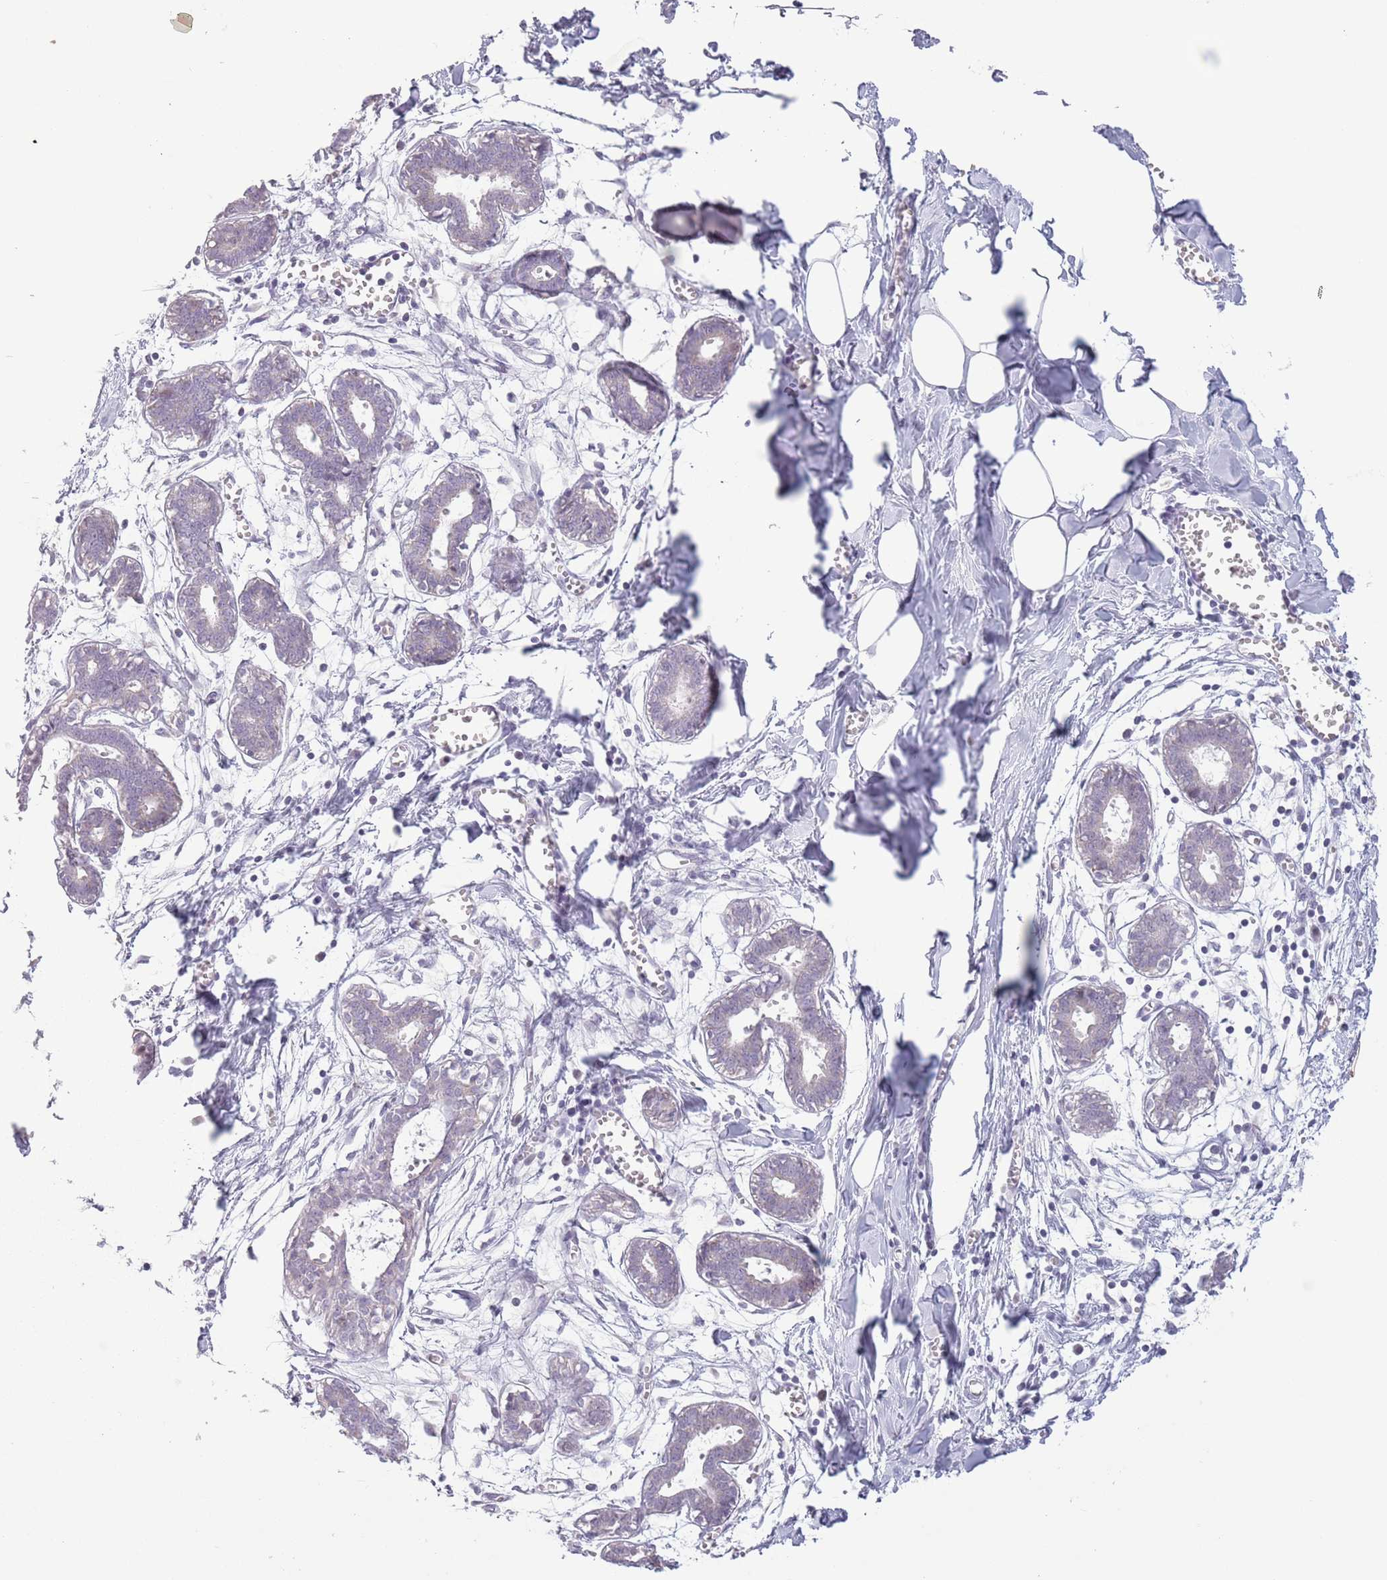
{"staining": {"intensity": "negative", "quantity": "none", "location": "none"}, "tissue": "breast", "cell_type": "Adipocytes", "image_type": "normal", "snomed": [{"axis": "morphology", "description": "Normal tissue, NOS"}, {"axis": "topography", "description": "Breast"}], "caption": "A high-resolution histopathology image shows IHC staining of normal breast, which shows no significant staining in adipocytes.", "gene": "MRPL34", "patient": {"sex": "female", "age": 27}}